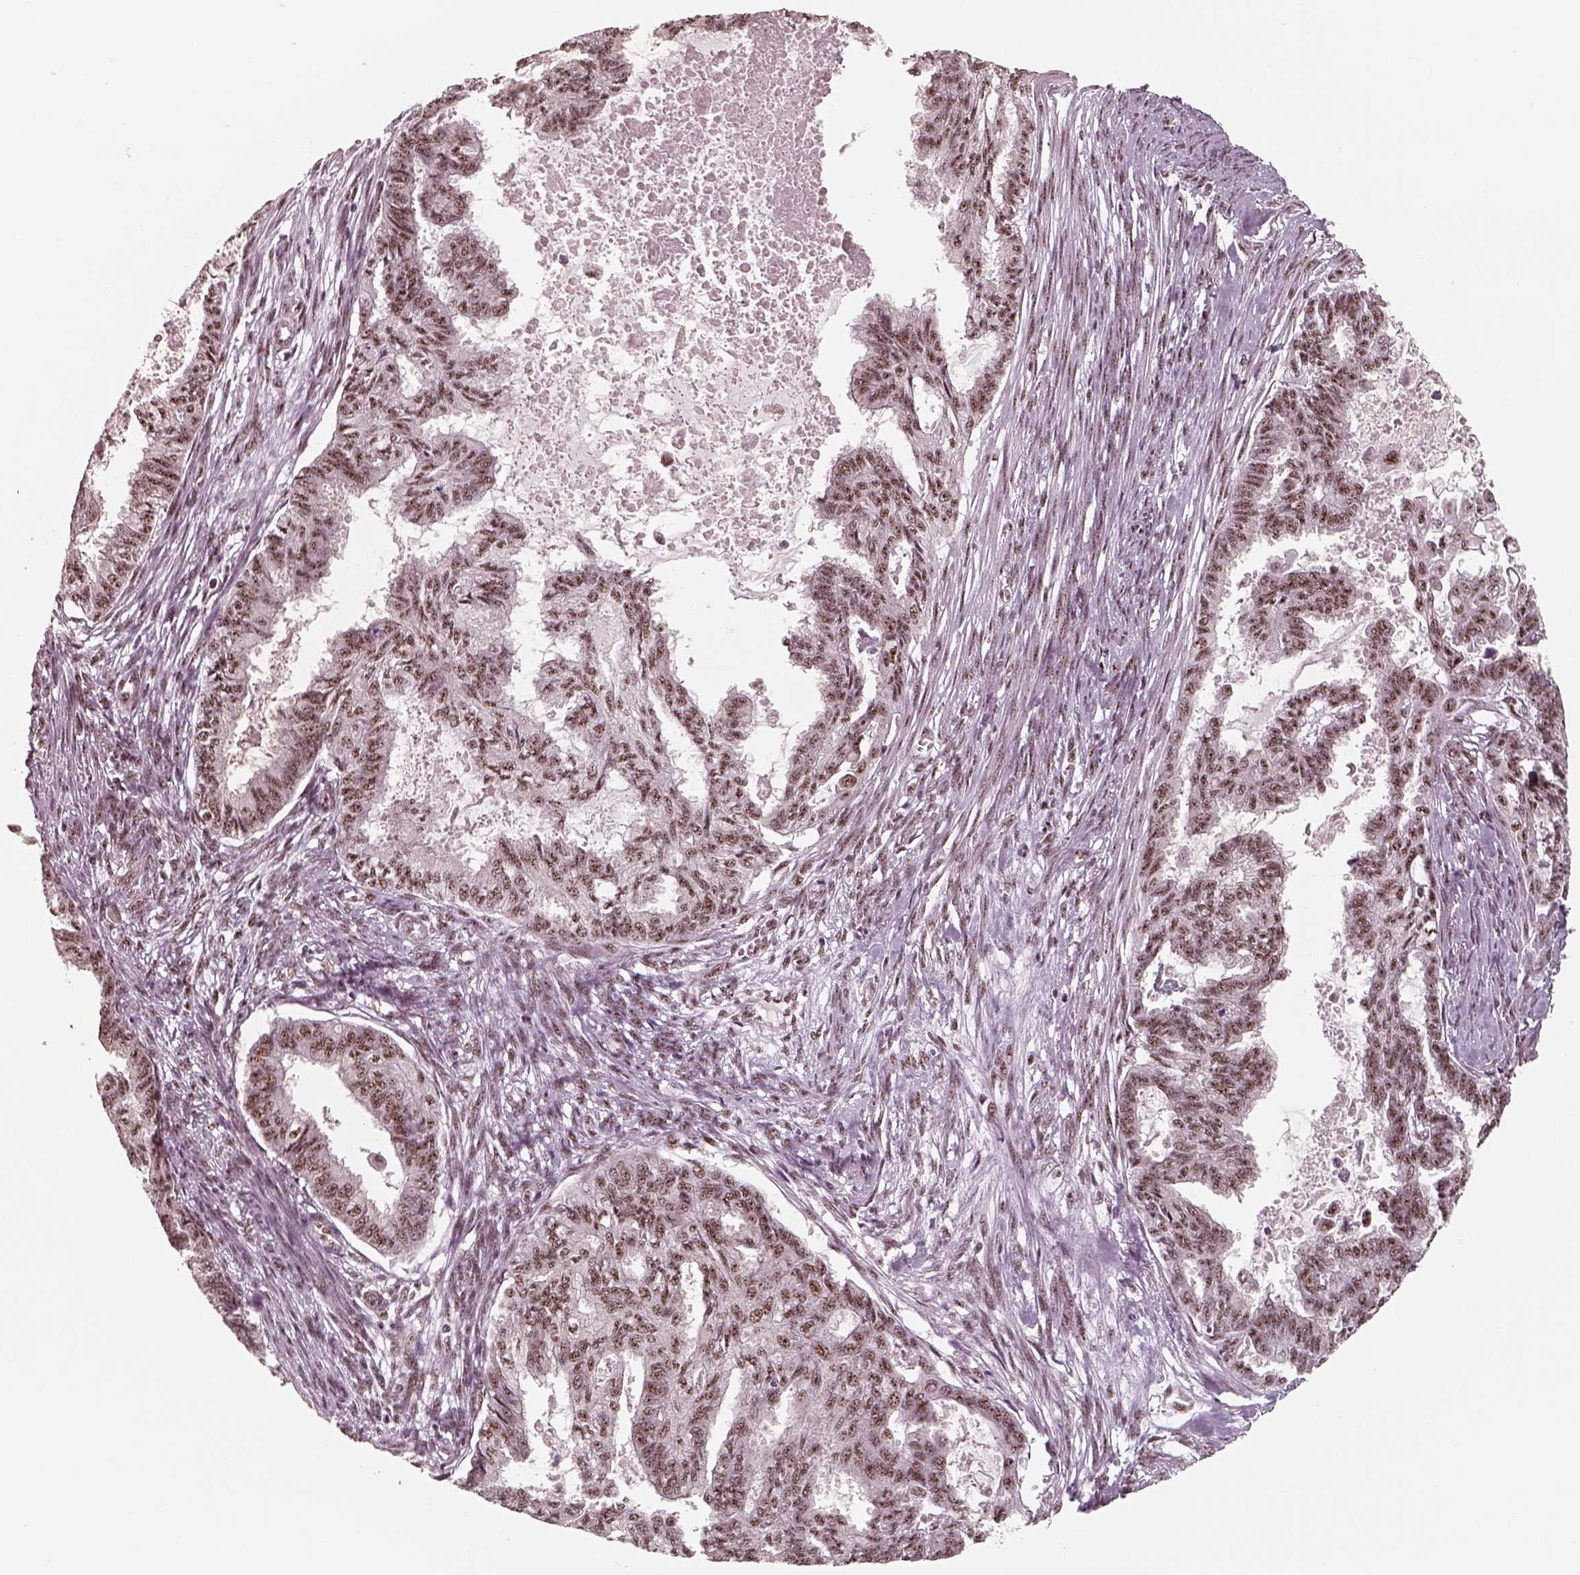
{"staining": {"intensity": "moderate", "quantity": ">75%", "location": "nuclear"}, "tissue": "endometrial cancer", "cell_type": "Tumor cells", "image_type": "cancer", "snomed": [{"axis": "morphology", "description": "Adenocarcinoma, NOS"}, {"axis": "topography", "description": "Endometrium"}], "caption": "Immunohistochemistry photomicrograph of human endometrial adenocarcinoma stained for a protein (brown), which displays medium levels of moderate nuclear staining in about >75% of tumor cells.", "gene": "ATXN7L3", "patient": {"sex": "female", "age": 86}}